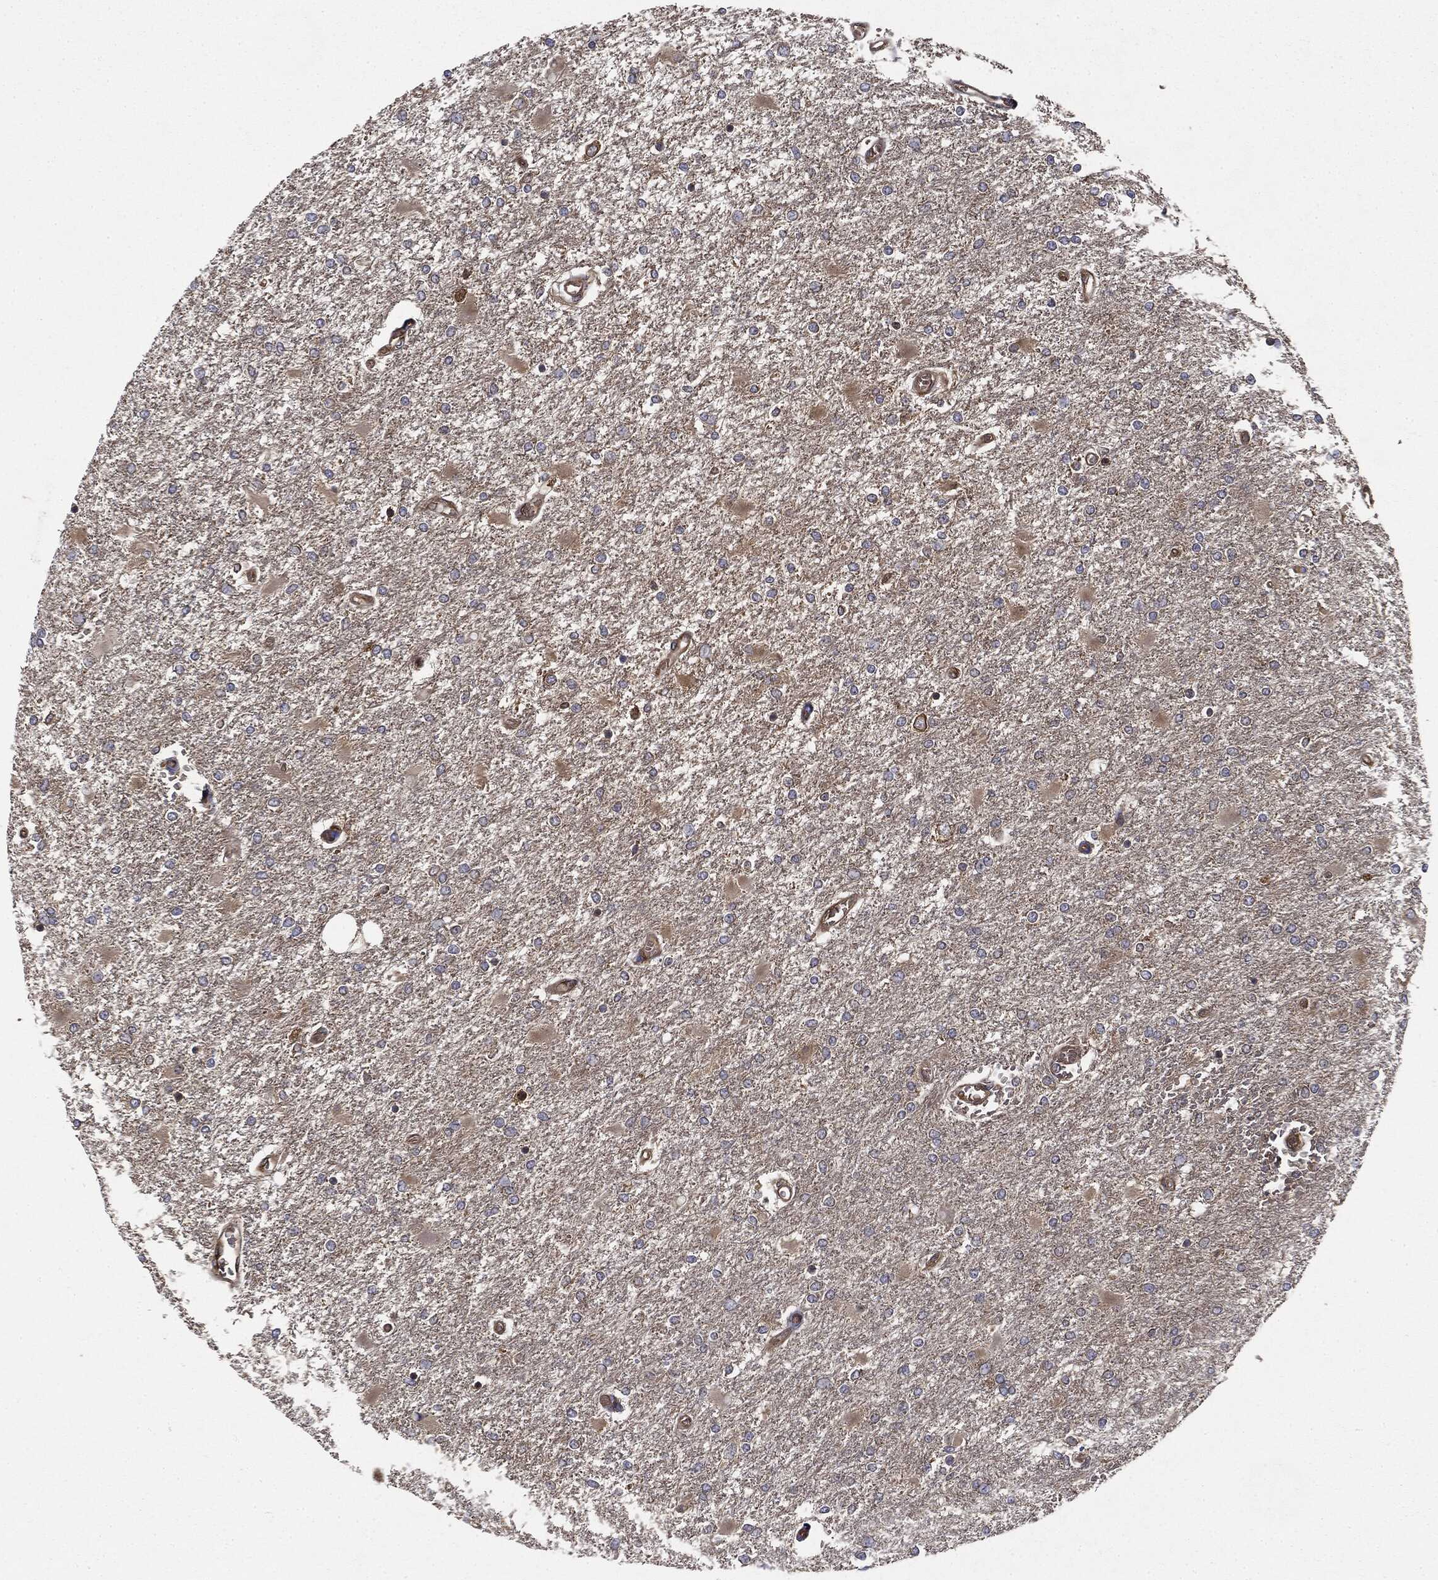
{"staining": {"intensity": "weak", "quantity": "<25%", "location": "cytoplasmic/membranous"}, "tissue": "glioma", "cell_type": "Tumor cells", "image_type": "cancer", "snomed": [{"axis": "morphology", "description": "Glioma, malignant, High grade"}, {"axis": "topography", "description": "Cerebral cortex"}], "caption": "Micrograph shows no significant protein positivity in tumor cells of malignant high-grade glioma.", "gene": "EIF2AK2", "patient": {"sex": "male", "age": 79}}